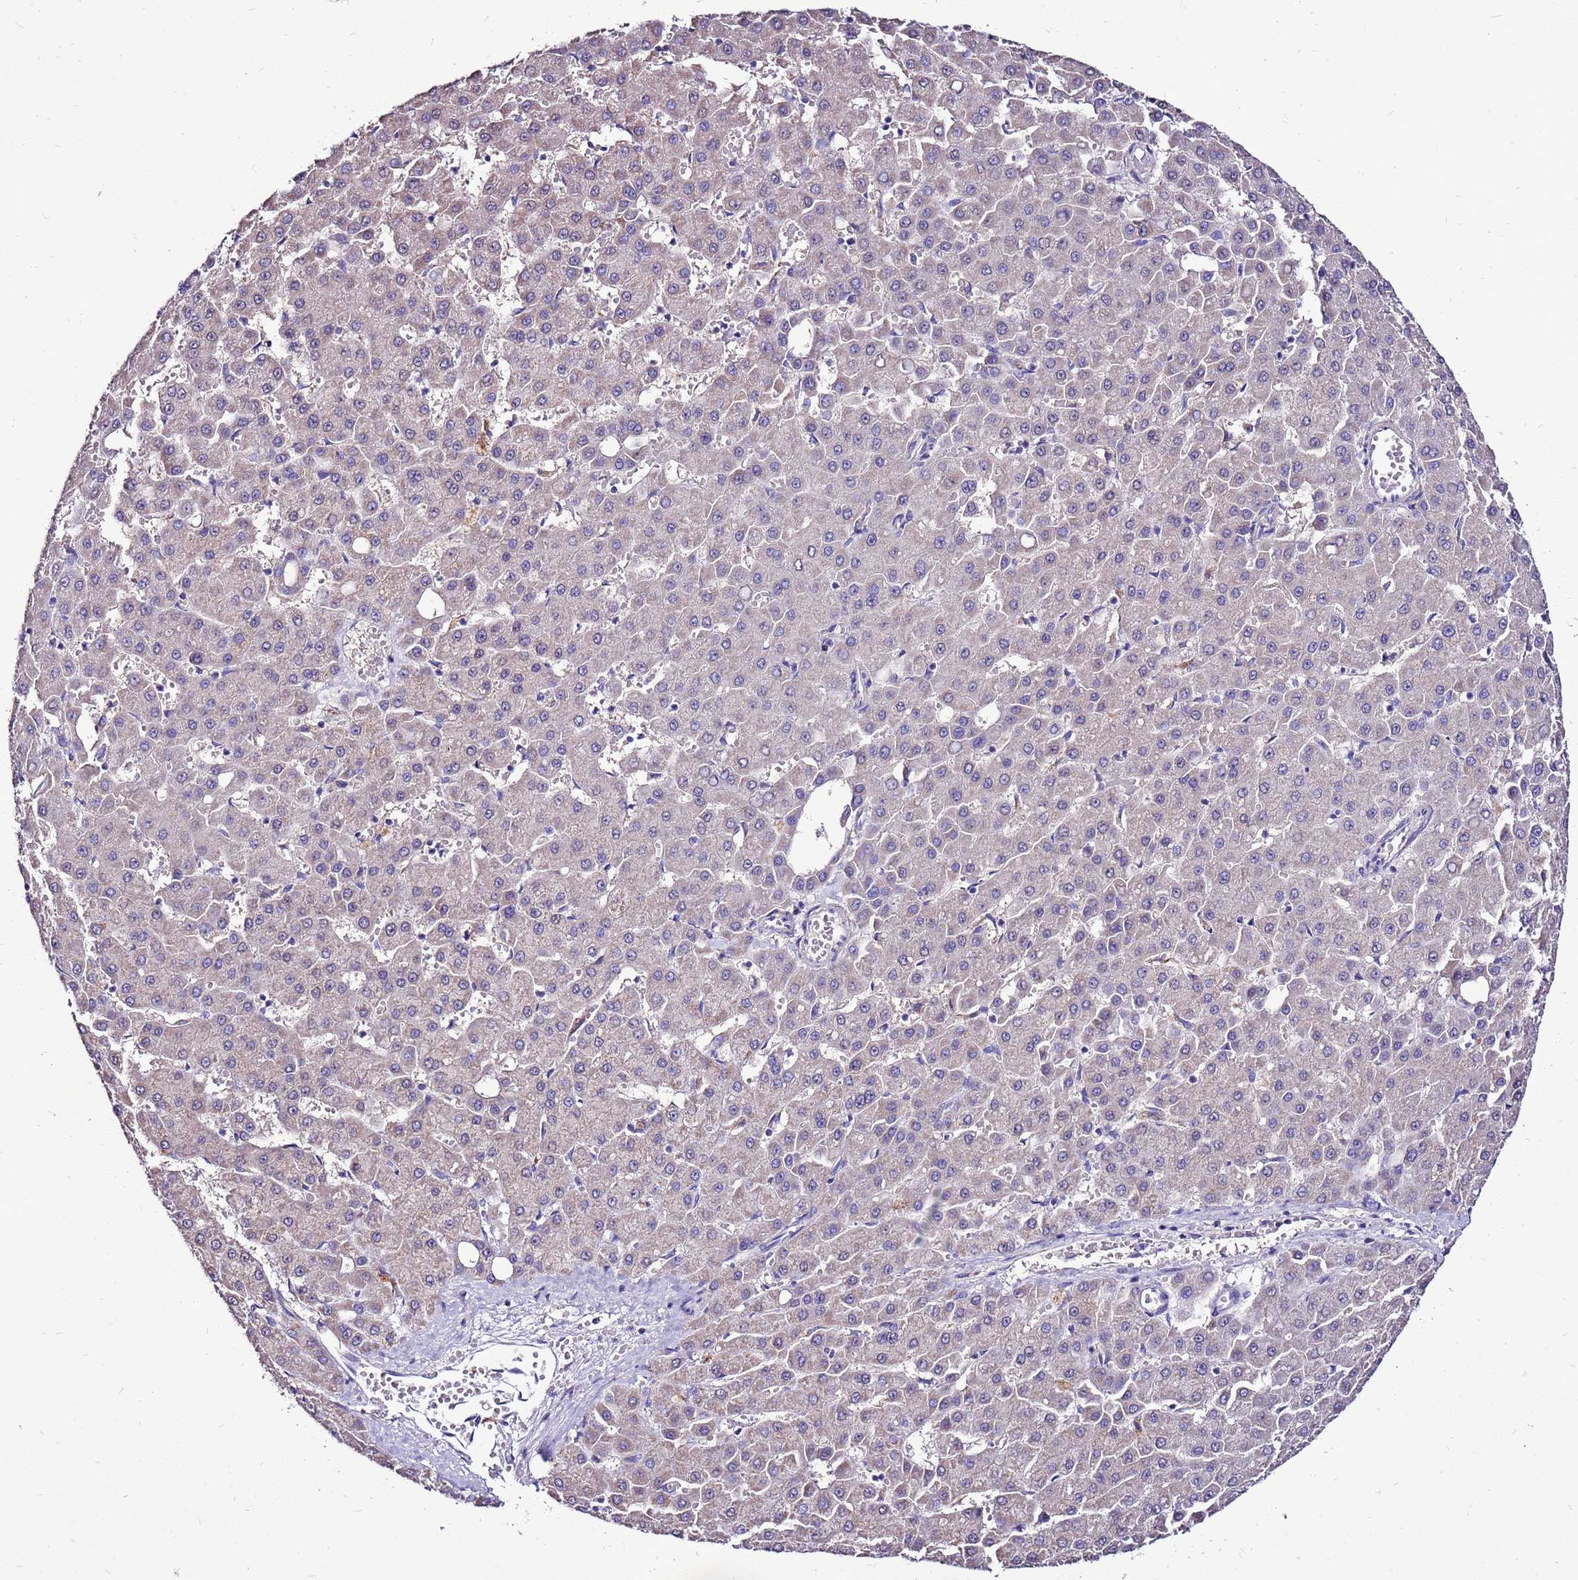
{"staining": {"intensity": "weak", "quantity": "<25%", "location": "cytoplasmic/membranous"}, "tissue": "liver cancer", "cell_type": "Tumor cells", "image_type": "cancer", "snomed": [{"axis": "morphology", "description": "Carcinoma, Hepatocellular, NOS"}, {"axis": "topography", "description": "Liver"}], "caption": "IHC photomicrograph of neoplastic tissue: human liver cancer (hepatocellular carcinoma) stained with DAB reveals no significant protein expression in tumor cells.", "gene": "TMEM106C", "patient": {"sex": "male", "age": 47}}